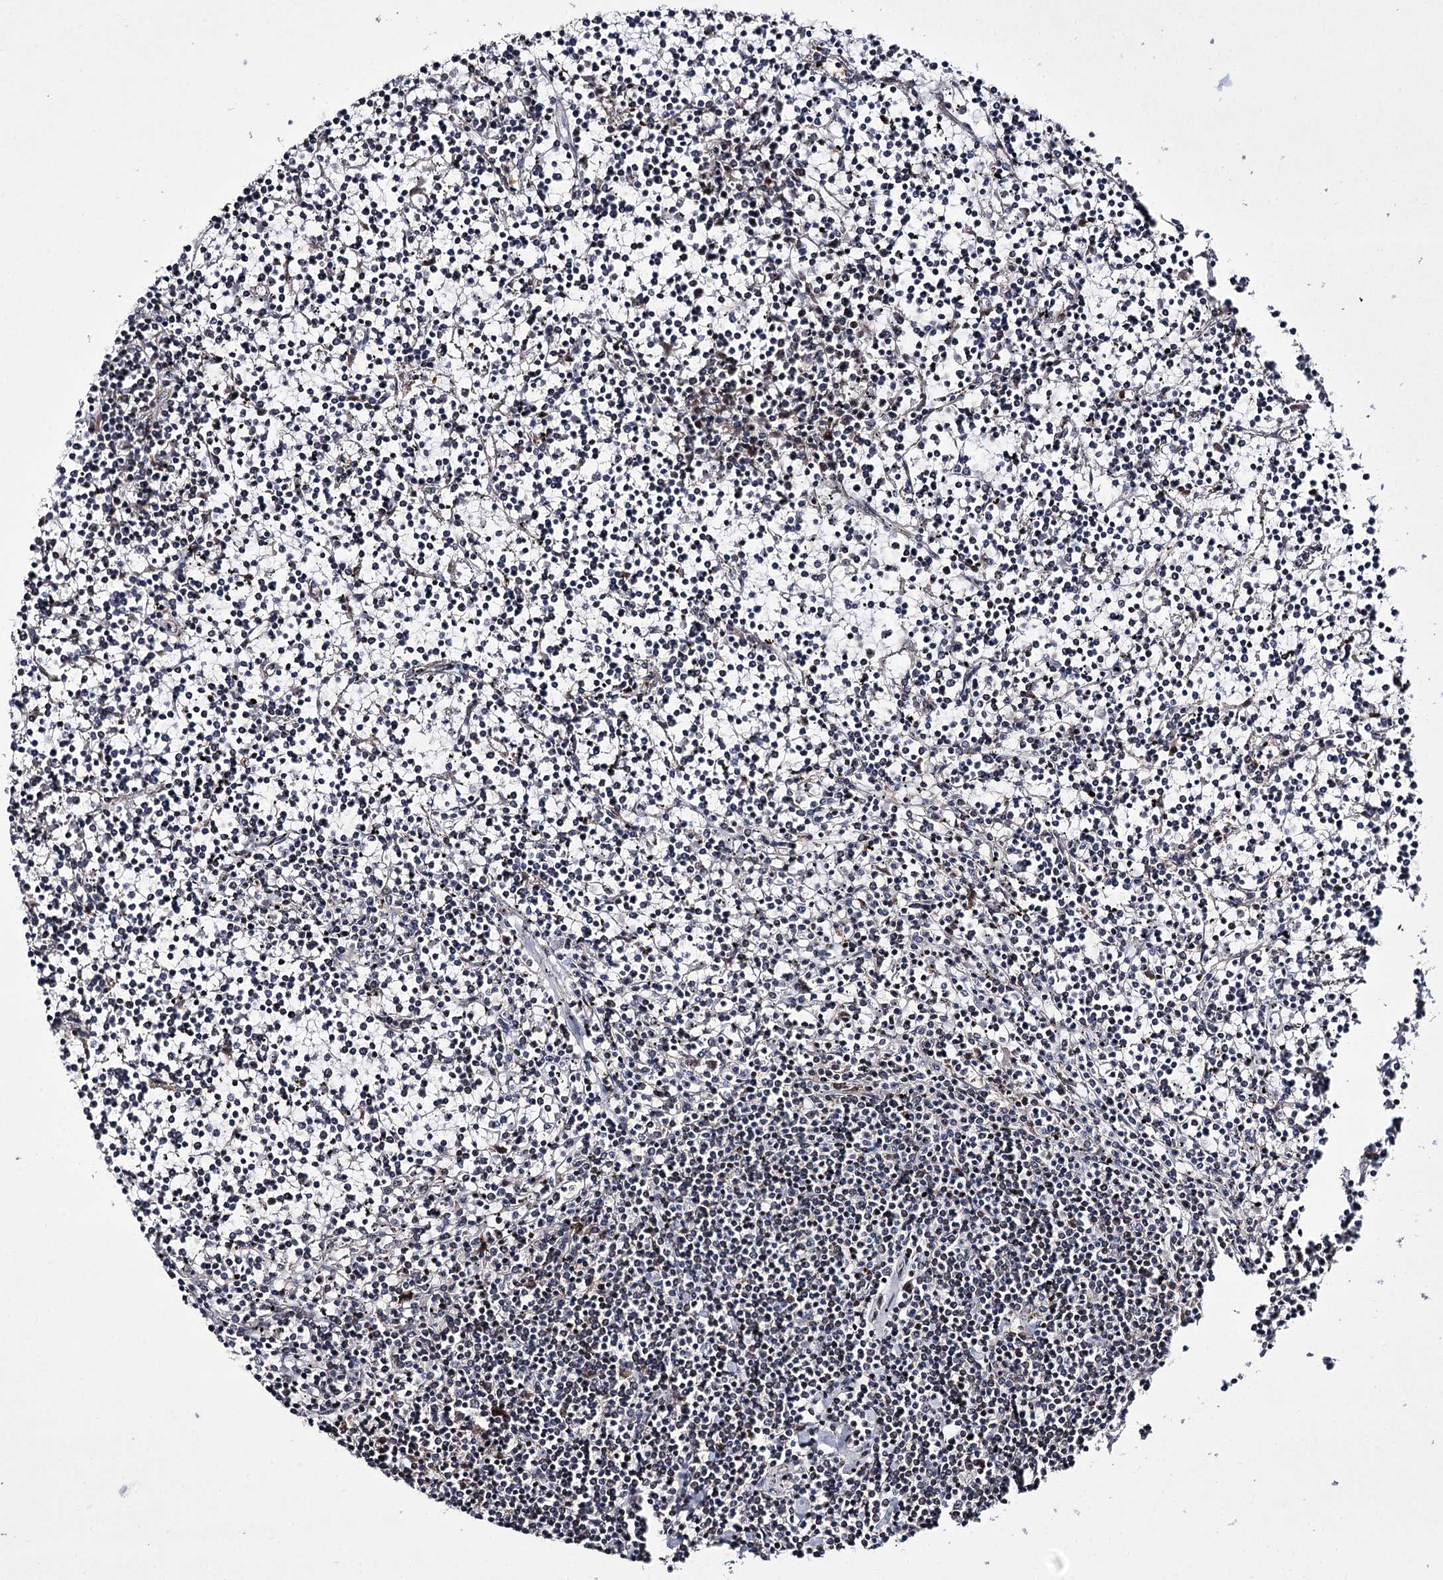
{"staining": {"intensity": "negative", "quantity": "none", "location": "none"}, "tissue": "lymphoma", "cell_type": "Tumor cells", "image_type": "cancer", "snomed": [{"axis": "morphology", "description": "Malignant lymphoma, non-Hodgkin's type, Low grade"}, {"axis": "topography", "description": "Spleen"}], "caption": "Malignant lymphoma, non-Hodgkin's type (low-grade) was stained to show a protein in brown. There is no significant expression in tumor cells.", "gene": "CCDC59", "patient": {"sex": "female", "age": 19}}